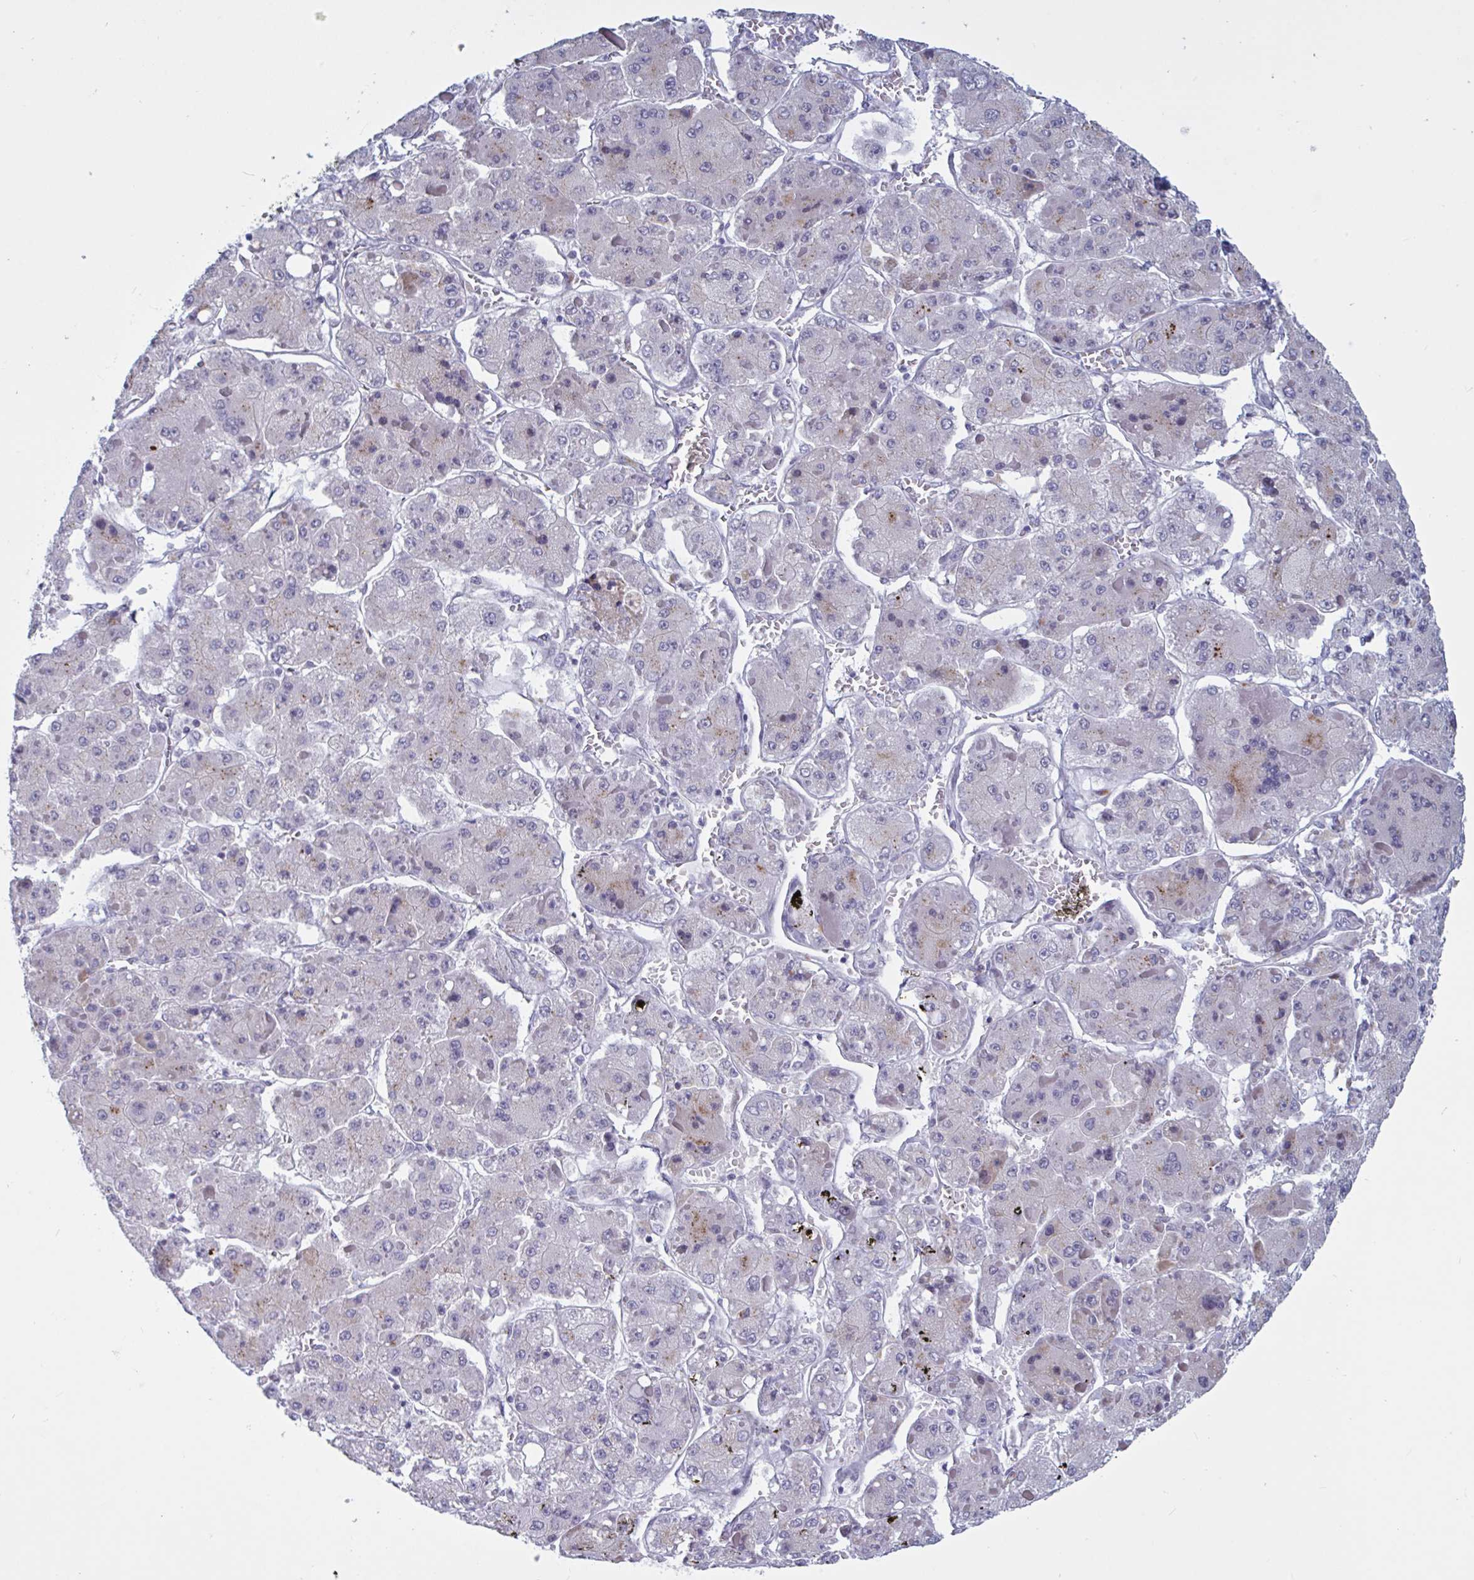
{"staining": {"intensity": "negative", "quantity": "none", "location": "none"}, "tissue": "liver cancer", "cell_type": "Tumor cells", "image_type": "cancer", "snomed": [{"axis": "morphology", "description": "Carcinoma, Hepatocellular, NOS"}, {"axis": "topography", "description": "Liver"}], "caption": "Immunohistochemistry image of human liver cancer (hepatocellular carcinoma) stained for a protein (brown), which displays no staining in tumor cells. (DAB IHC visualized using brightfield microscopy, high magnification).", "gene": "TCEAL8", "patient": {"sex": "female", "age": 73}}